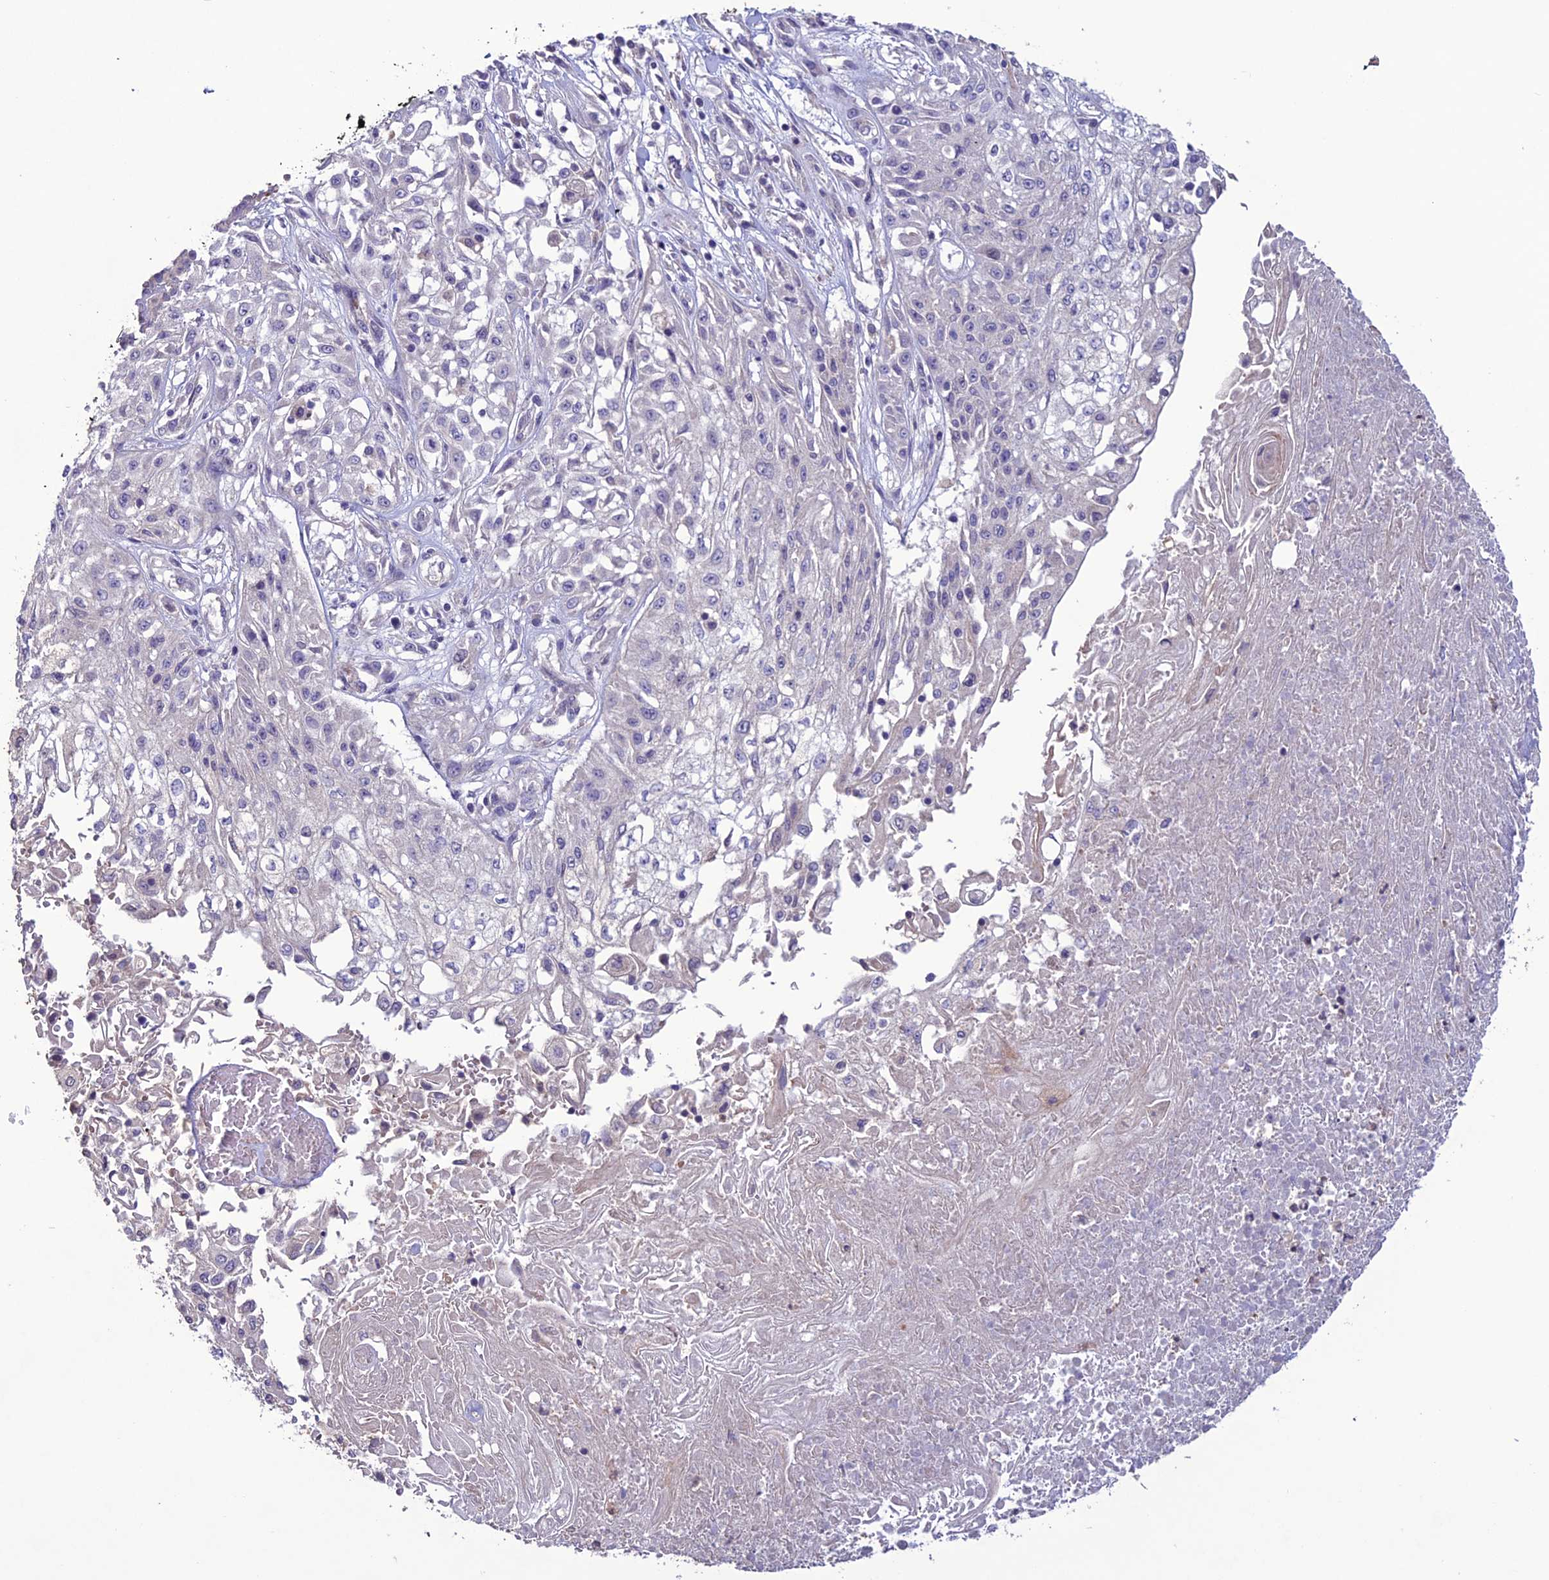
{"staining": {"intensity": "negative", "quantity": "none", "location": "none"}, "tissue": "skin cancer", "cell_type": "Tumor cells", "image_type": "cancer", "snomed": [{"axis": "morphology", "description": "Squamous cell carcinoma, NOS"}, {"axis": "morphology", "description": "Squamous cell carcinoma, metastatic, NOS"}, {"axis": "topography", "description": "Skin"}, {"axis": "topography", "description": "Lymph node"}], "caption": "The image exhibits no staining of tumor cells in skin cancer (squamous cell carcinoma).", "gene": "C2orf76", "patient": {"sex": "male", "age": 75}}